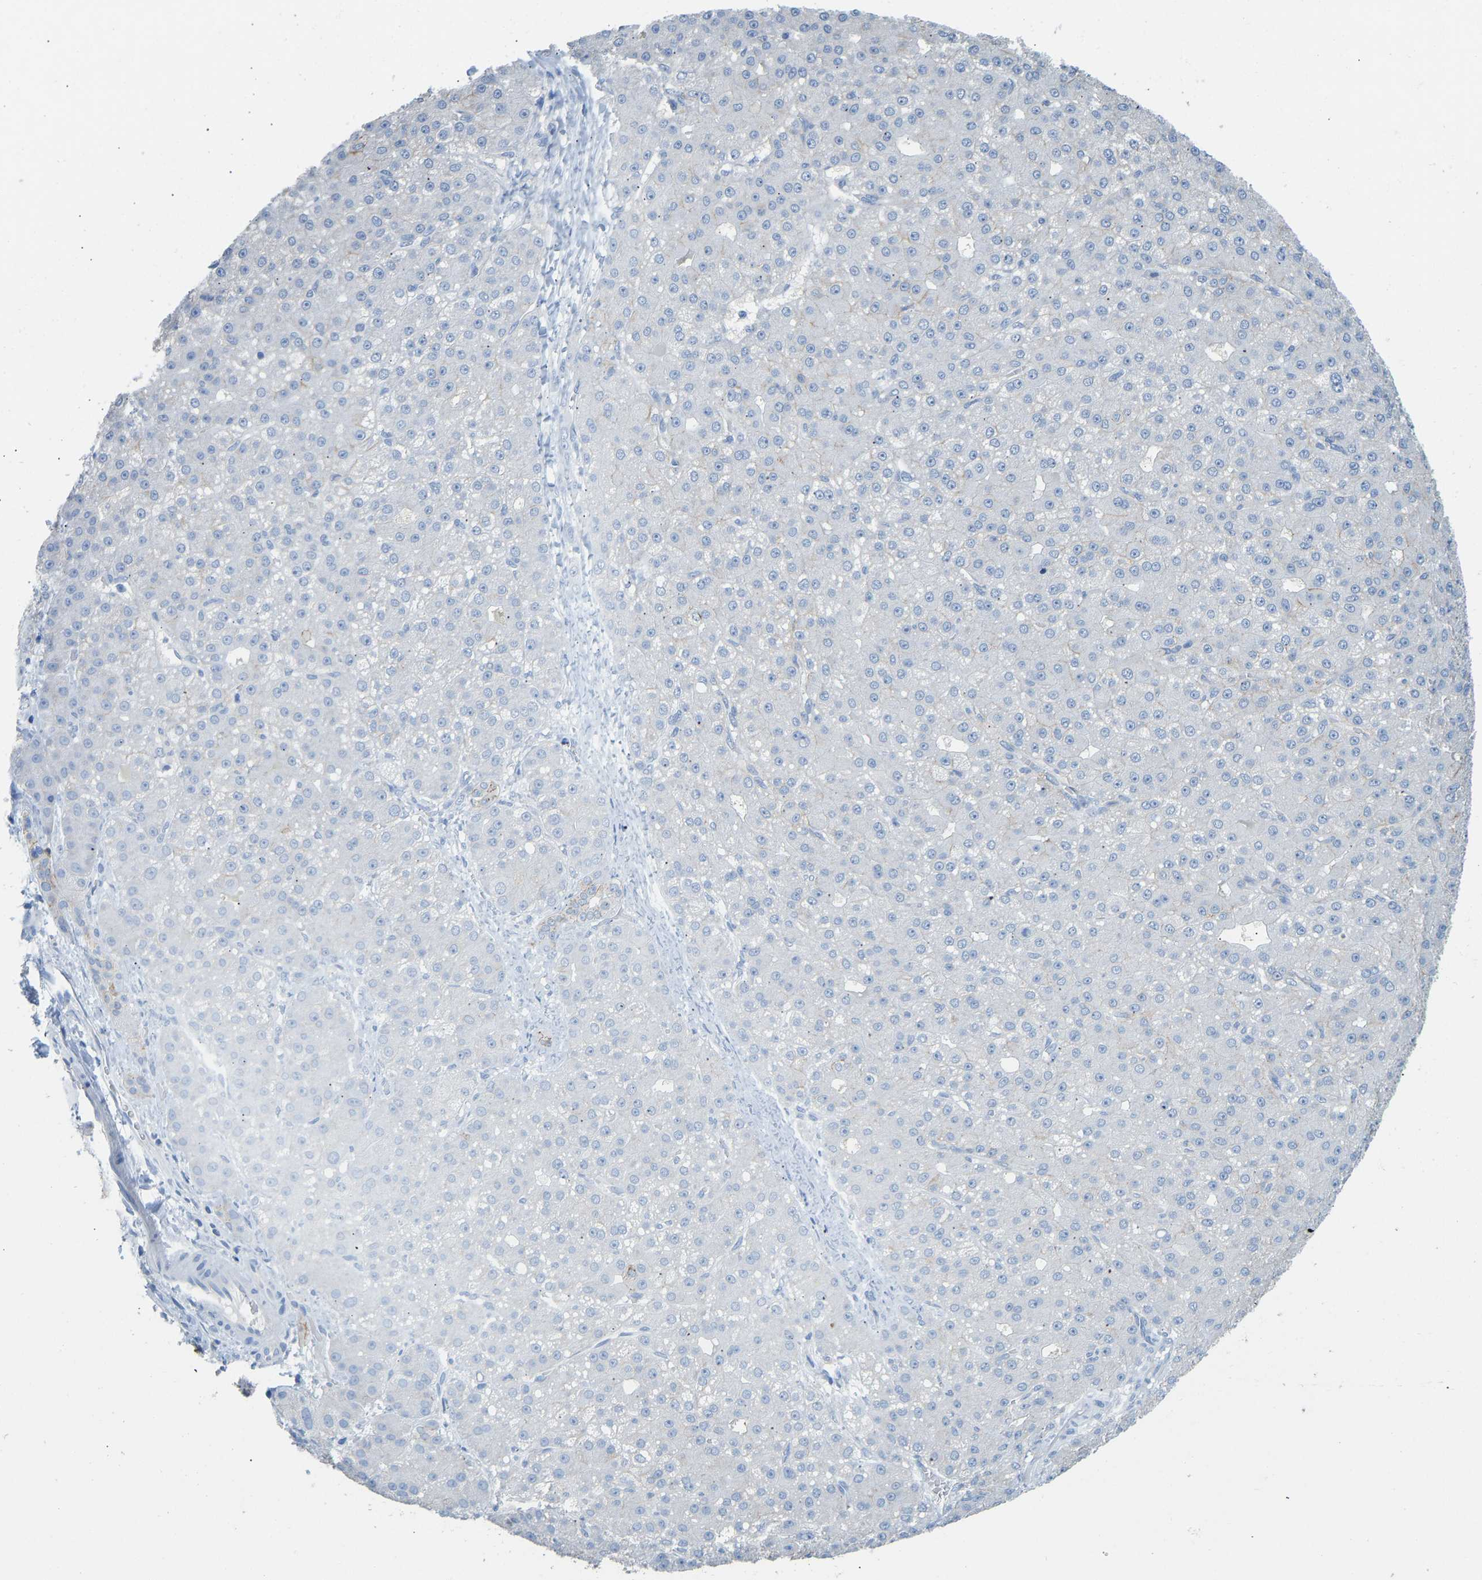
{"staining": {"intensity": "negative", "quantity": "none", "location": "none"}, "tissue": "liver cancer", "cell_type": "Tumor cells", "image_type": "cancer", "snomed": [{"axis": "morphology", "description": "Carcinoma, Hepatocellular, NOS"}, {"axis": "topography", "description": "Liver"}], "caption": "DAB immunohistochemical staining of human hepatocellular carcinoma (liver) shows no significant staining in tumor cells. (DAB IHC, high magnification).", "gene": "ATP1A1", "patient": {"sex": "male", "age": 67}}